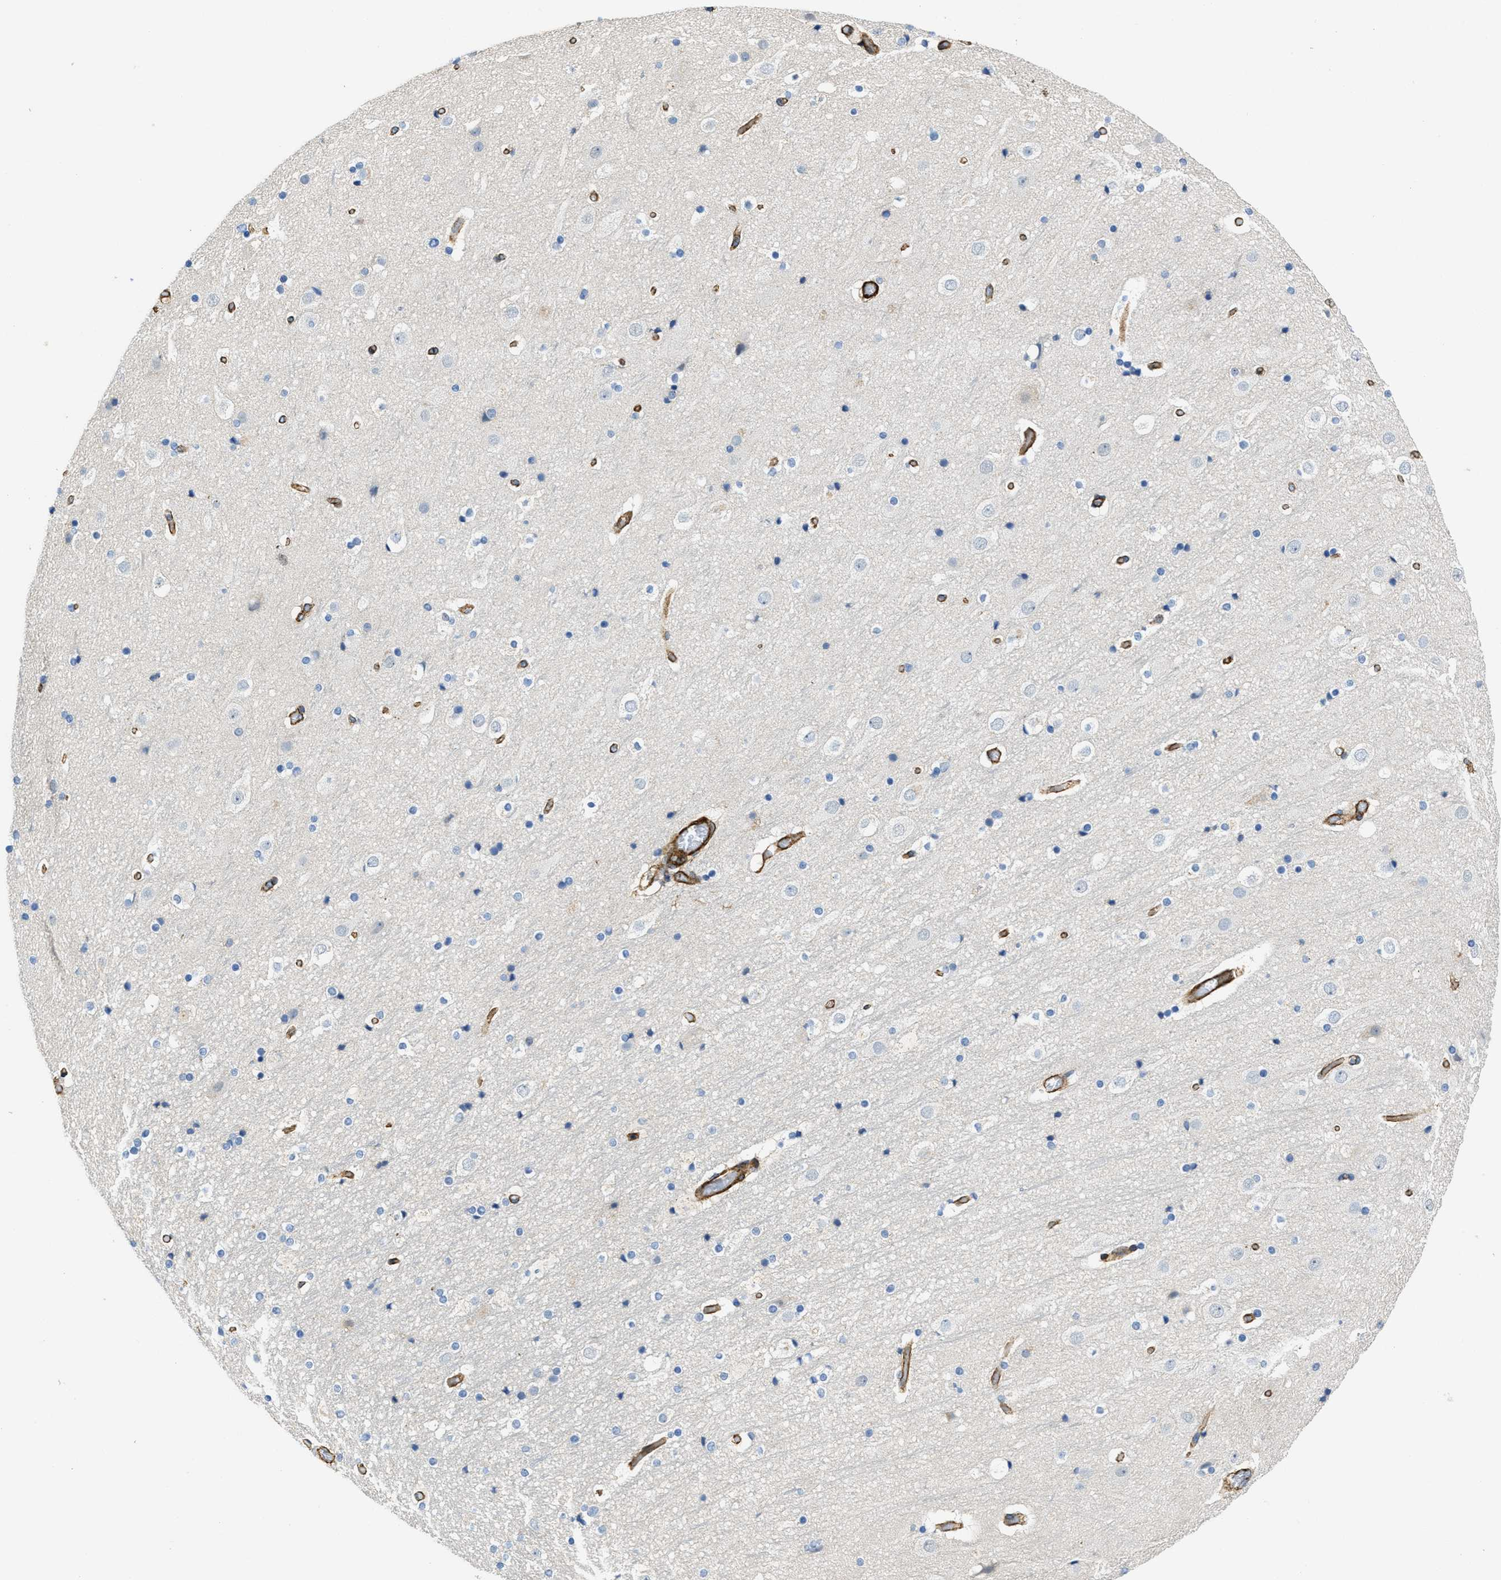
{"staining": {"intensity": "moderate", "quantity": ">75%", "location": "cytoplasmic/membranous"}, "tissue": "cerebral cortex", "cell_type": "Endothelial cells", "image_type": "normal", "snomed": [{"axis": "morphology", "description": "Normal tissue, NOS"}, {"axis": "topography", "description": "Cerebral cortex"}], "caption": "IHC (DAB (3,3'-diaminobenzidine)) staining of unremarkable cerebral cortex displays moderate cytoplasmic/membranous protein positivity in approximately >75% of endothelial cells. Using DAB (brown) and hematoxylin (blue) stains, captured at high magnification using brightfield microscopy.", "gene": "NAB1", "patient": {"sex": "male", "age": 57}}